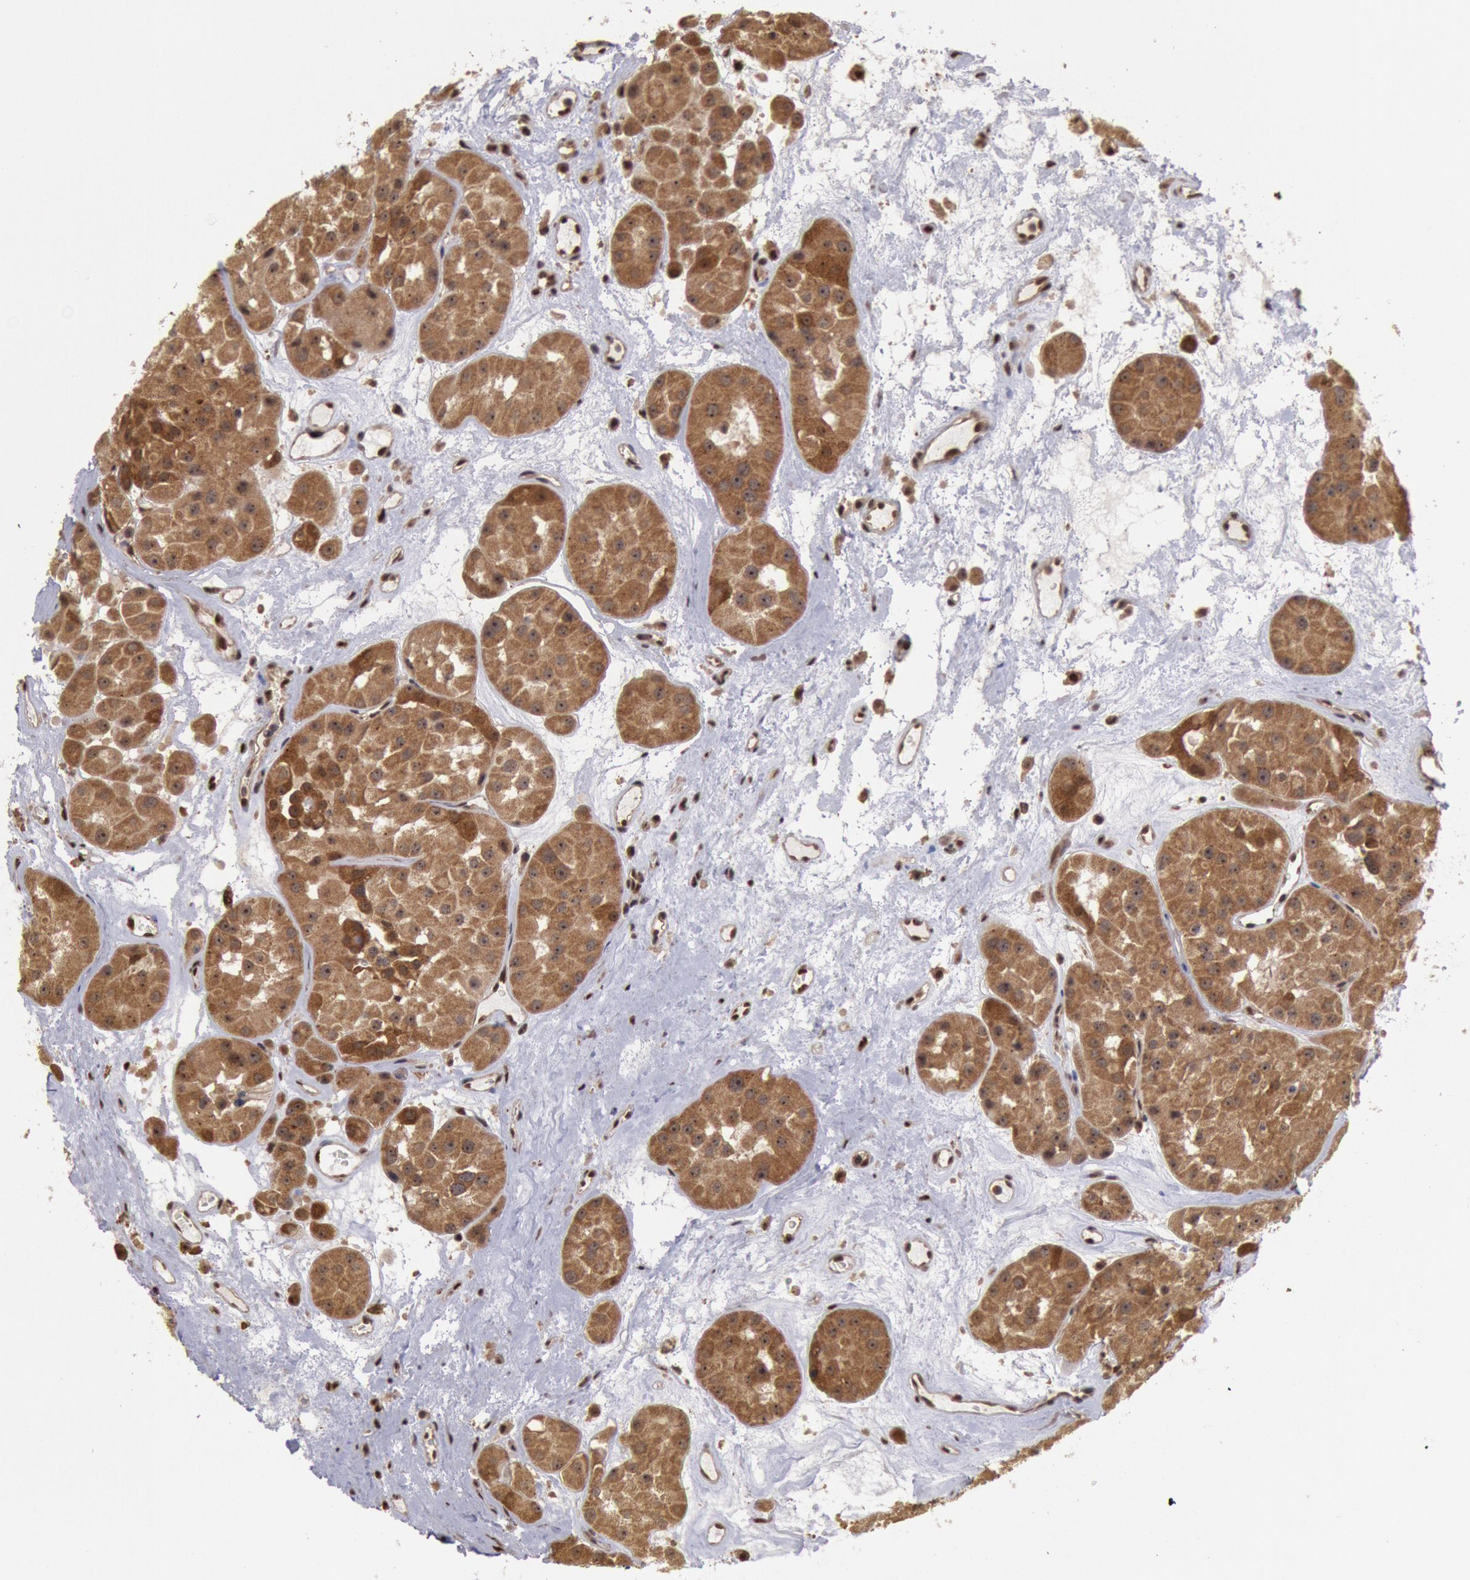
{"staining": {"intensity": "moderate", "quantity": ">75%", "location": "cytoplasmic/membranous"}, "tissue": "renal cancer", "cell_type": "Tumor cells", "image_type": "cancer", "snomed": [{"axis": "morphology", "description": "Adenocarcinoma, uncertain malignant potential"}, {"axis": "topography", "description": "Kidney"}], "caption": "DAB (3,3'-diaminobenzidine) immunohistochemical staining of human renal cancer demonstrates moderate cytoplasmic/membranous protein positivity in approximately >75% of tumor cells.", "gene": "STX17", "patient": {"sex": "male", "age": 63}}